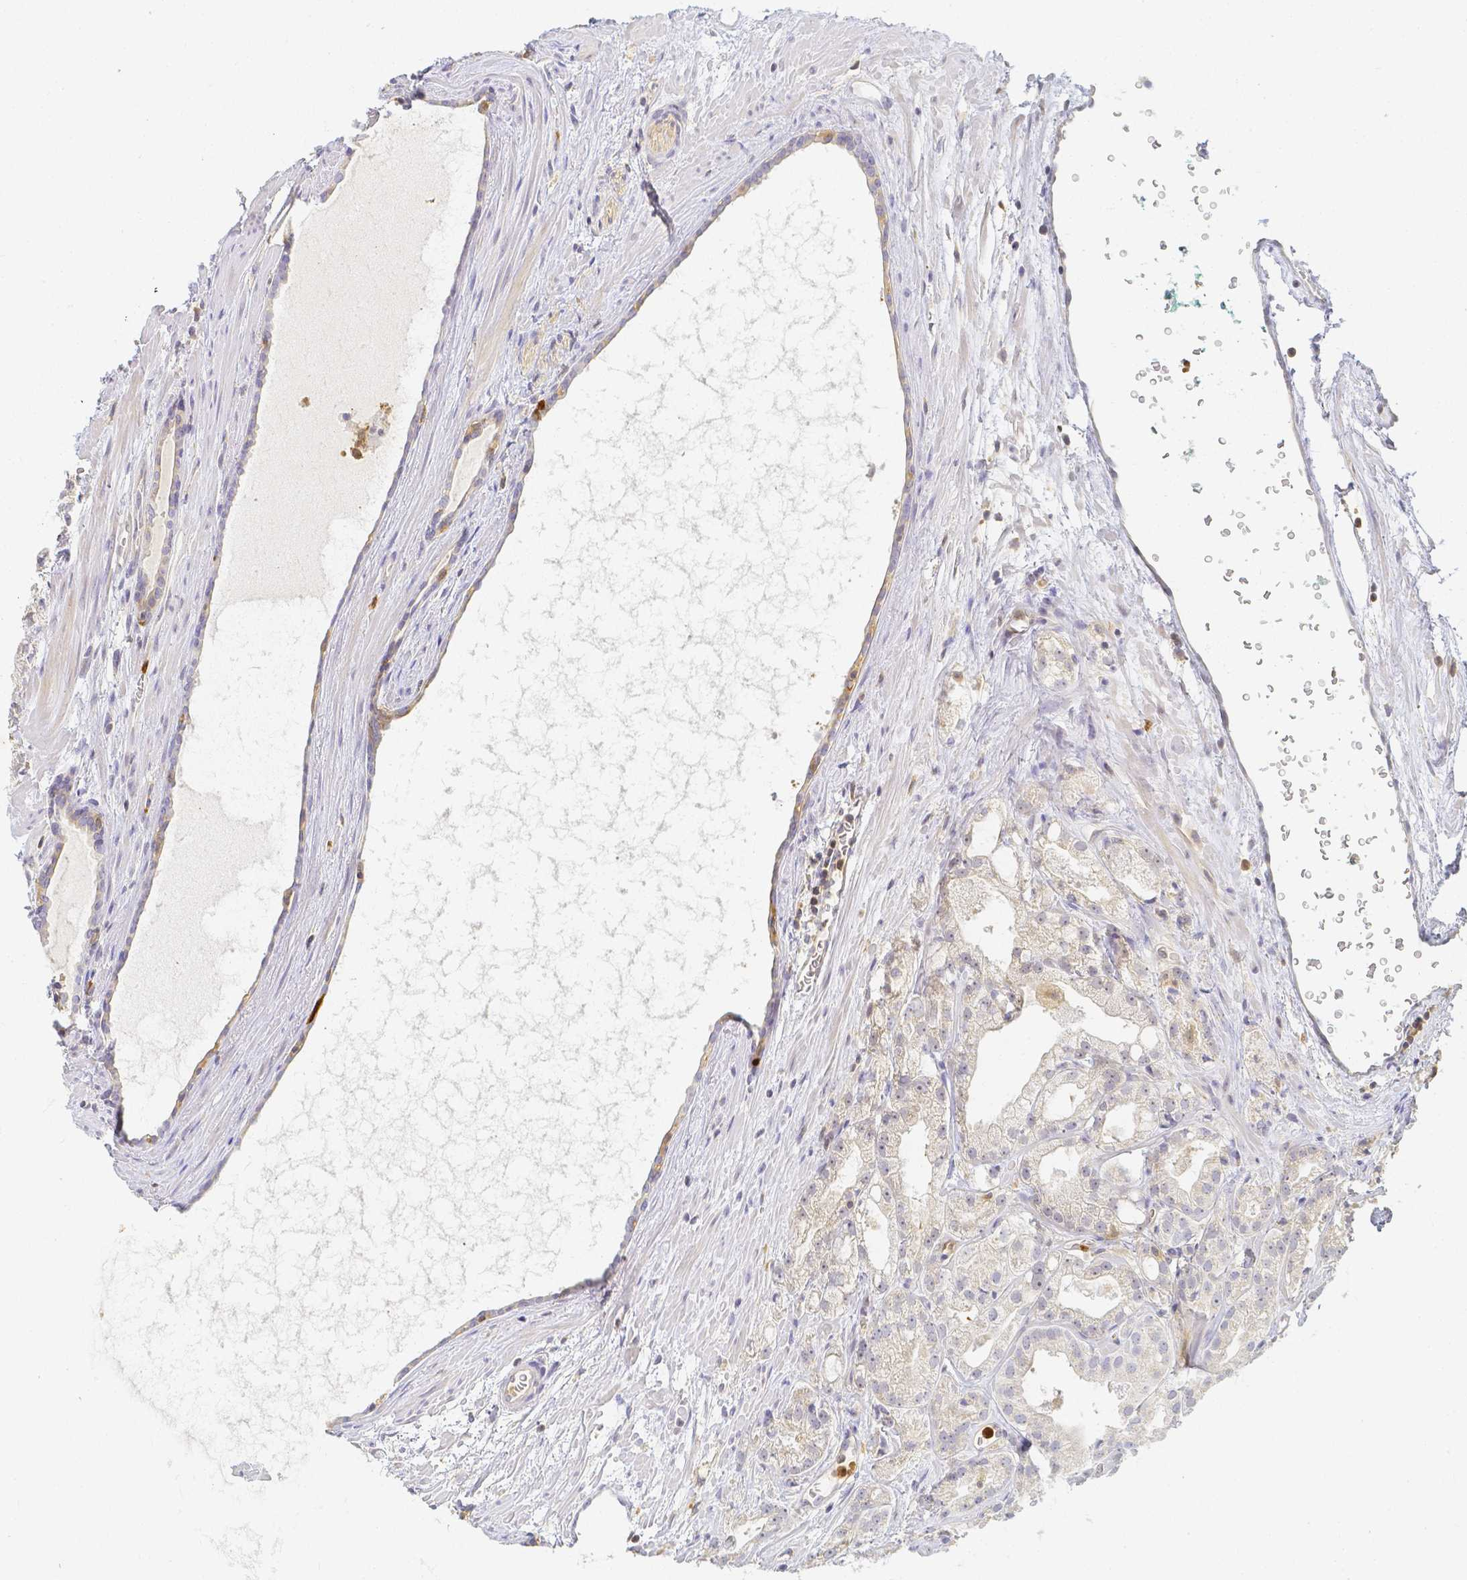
{"staining": {"intensity": "negative", "quantity": "none", "location": "none"}, "tissue": "prostate cancer", "cell_type": "Tumor cells", "image_type": "cancer", "snomed": [{"axis": "morphology", "description": "Adenocarcinoma, High grade"}, {"axis": "topography", "description": "Prostate"}], "caption": "Prostate cancer was stained to show a protein in brown. There is no significant staining in tumor cells. The staining was performed using DAB to visualize the protein expression in brown, while the nuclei were stained in blue with hematoxylin (Magnification: 20x).", "gene": "KCNH1", "patient": {"sex": "male", "age": 68}}